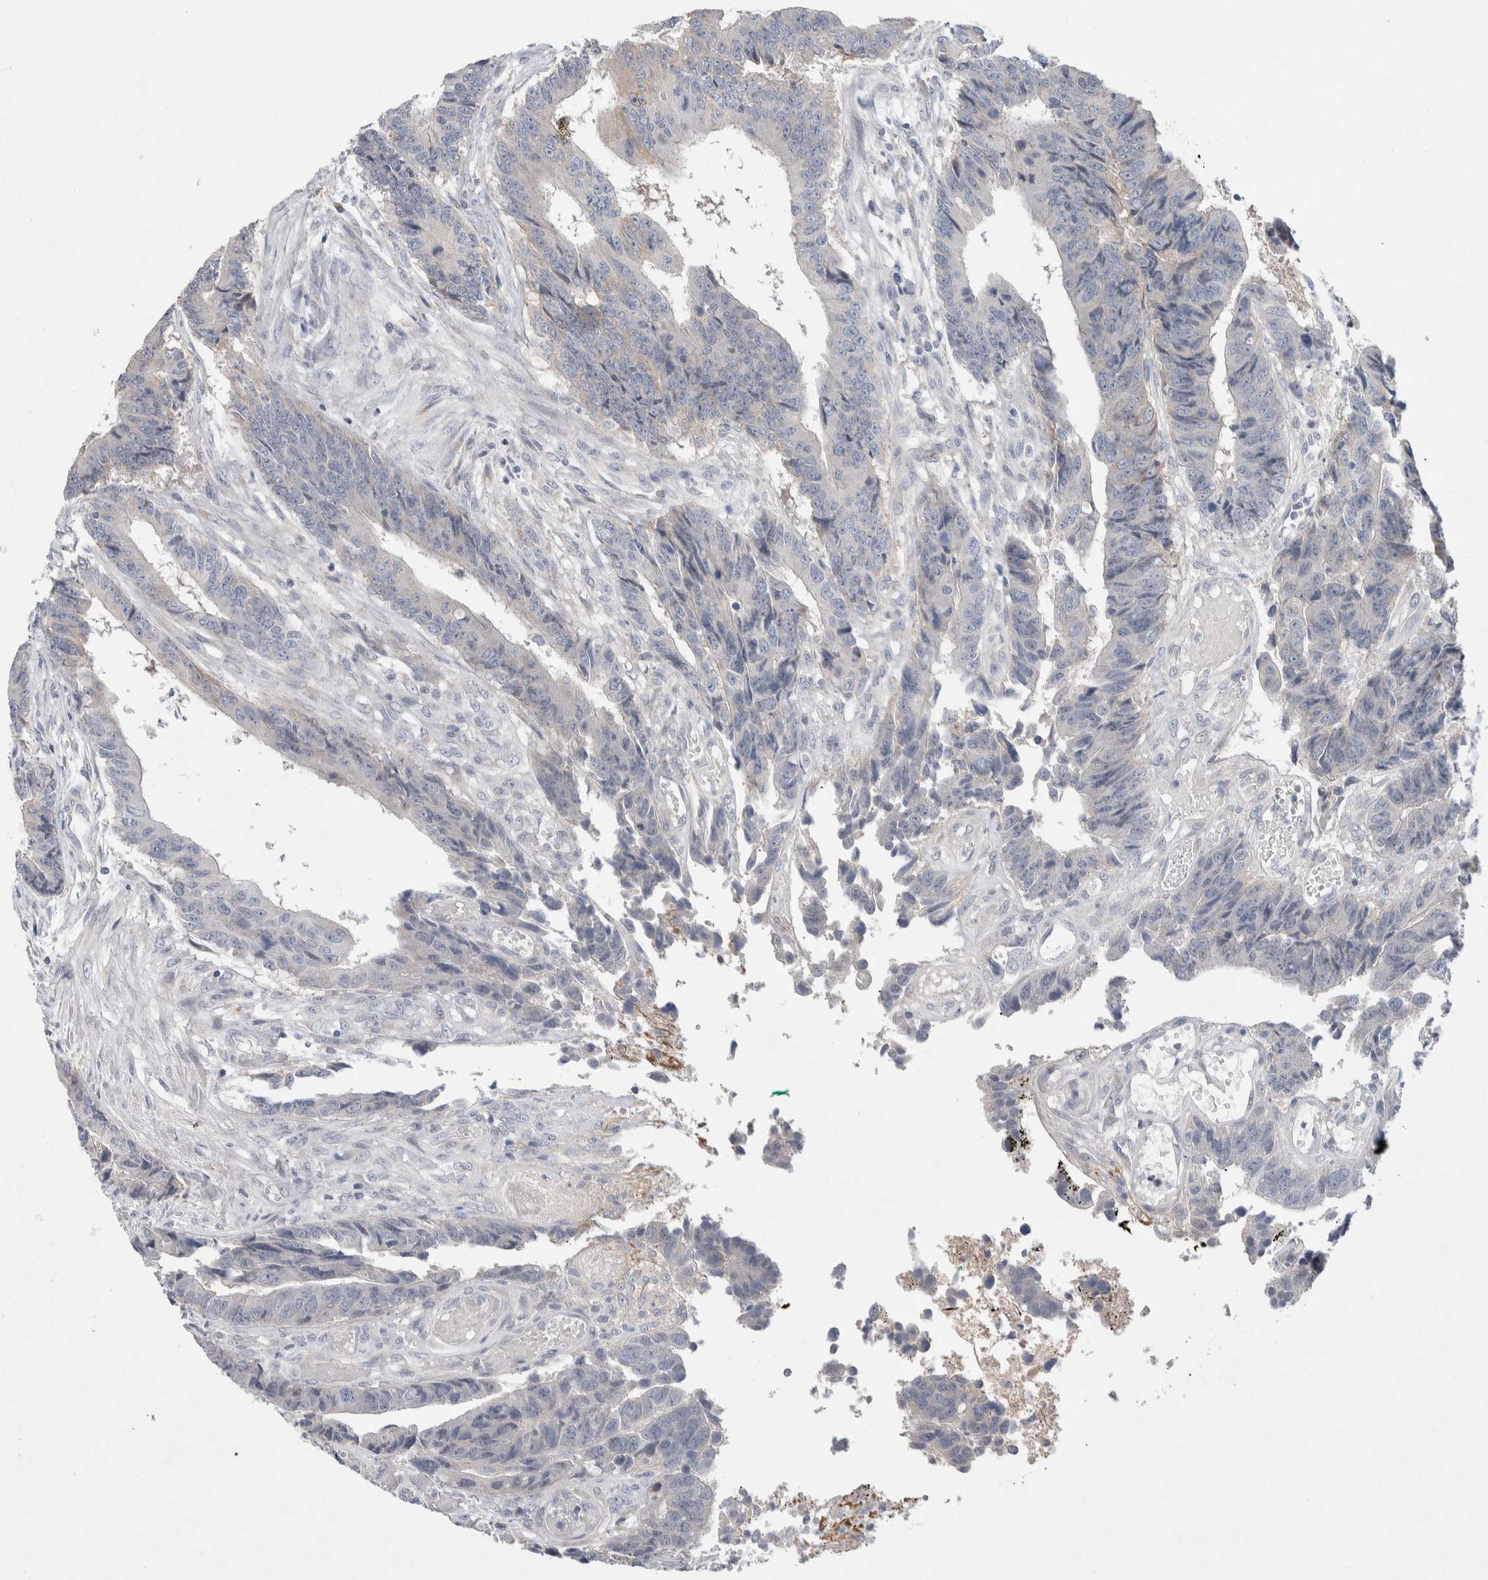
{"staining": {"intensity": "negative", "quantity": "none", "location": "none"}, "tissue": "colorectal cancer", "cell_type": "Tumor cells", "image_type": "cancer", "snomed": [{"axis": "morphology", "description": "Adenocarcinoma, NOS"}, {"axis": "topography", "description": "Rectum"}], "caption": "A micrograph of adenocarcinoma (colorectal) stained for a protein exhibits no brown staining in tumor cells. Nuclei are stained in blue.", "gene": "CMTM4", "patient": {"sex": "male", "age": 84}}